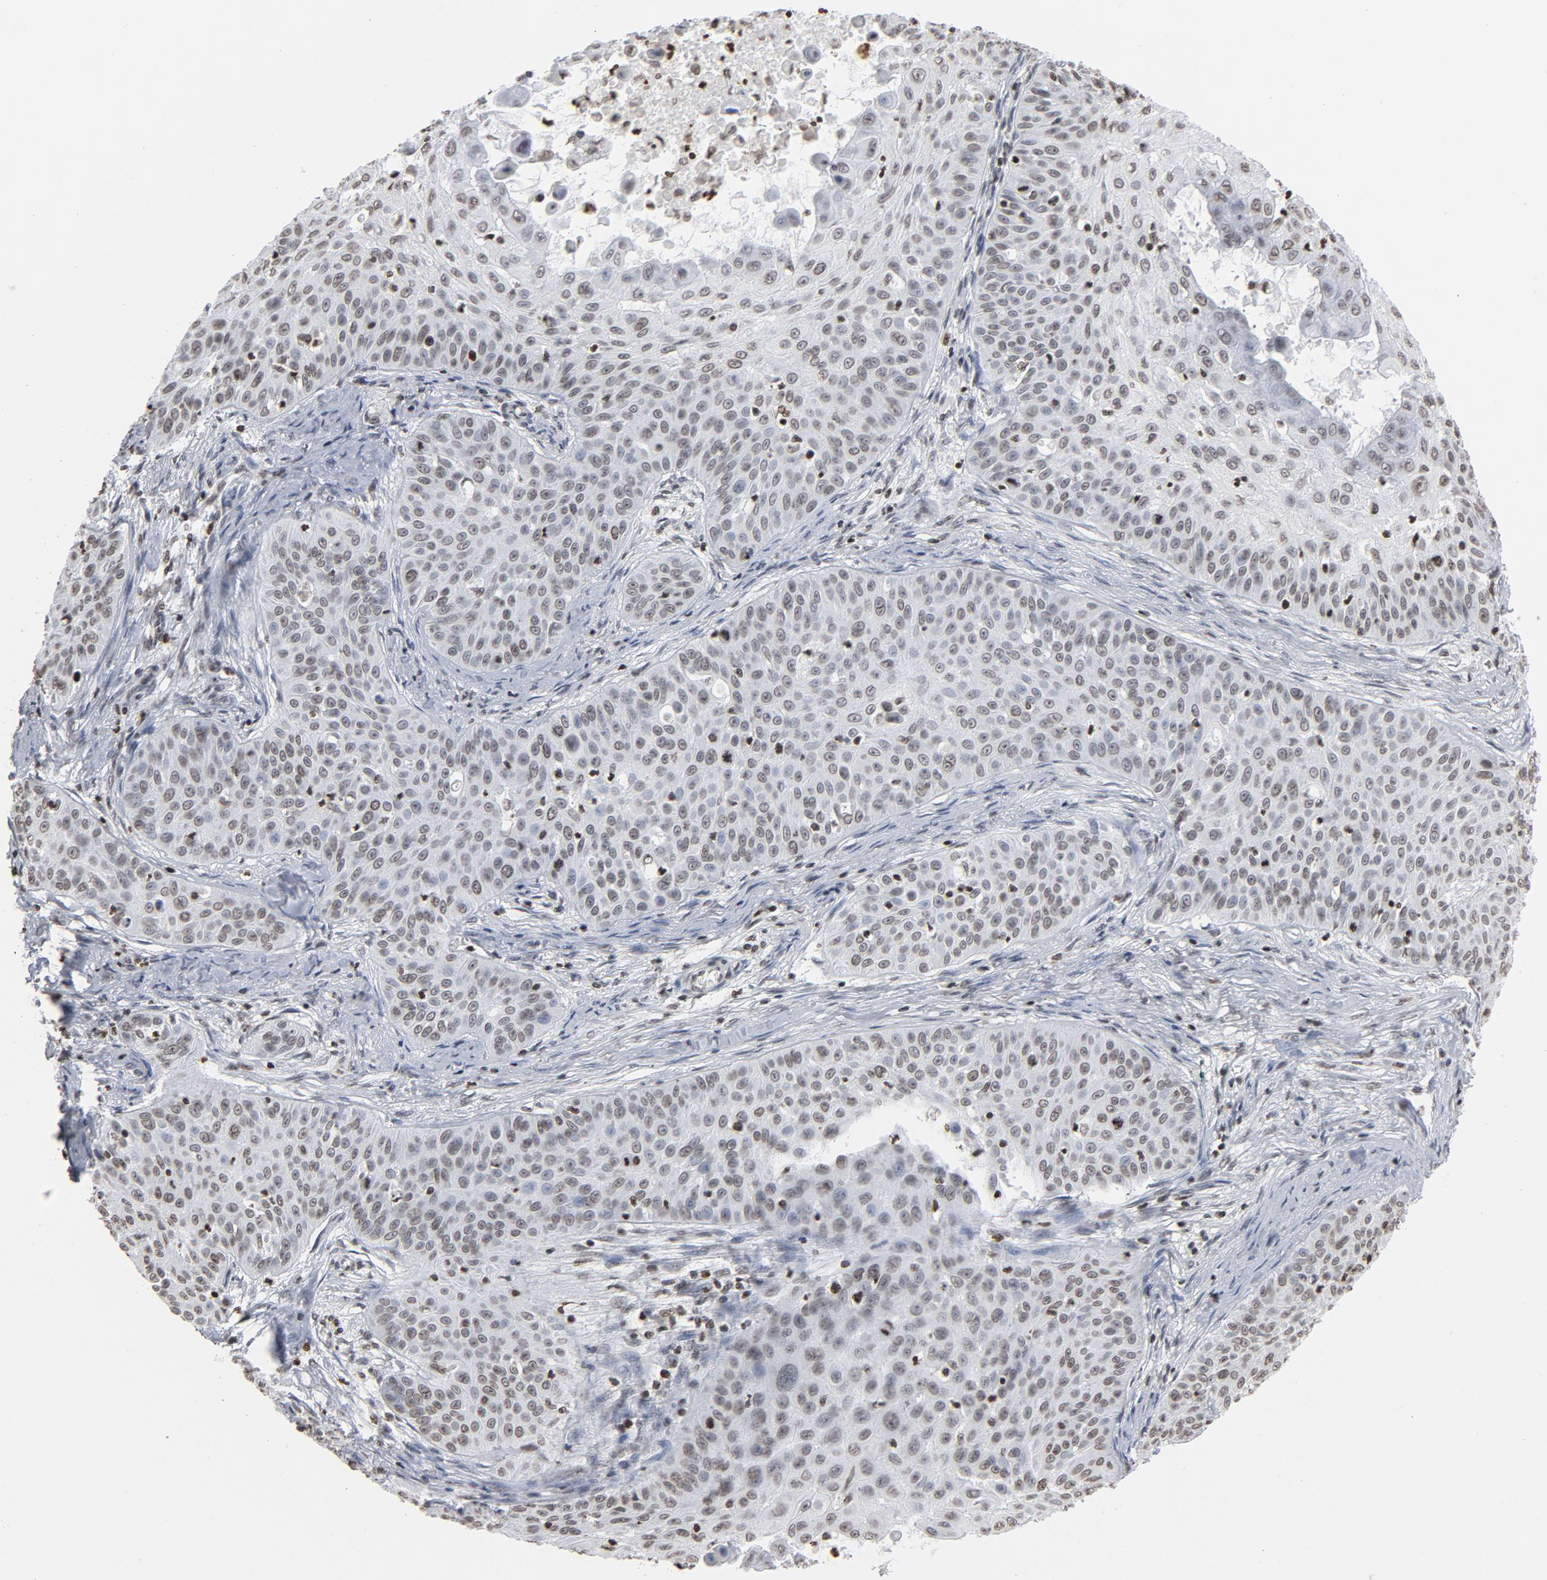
{"staining": {"intensity": "weak", "quantity": ">75%", "location": "nuclear"}, "tissue": "skin cancer", "cell_type": "Tumor cells", "image_type": "cancer", "snomed": [{"axis": "morphology", "description": "Squamous cell carcinoma, NOS"}, {"axis": "topography", "description": "Skin"}], "caption": "Tumor cells display weak nuclear positivity in approximately >75% of cells in skin cancer.", "gene": "H2AC12", "patient": {"sex": "male", "age": 82}}